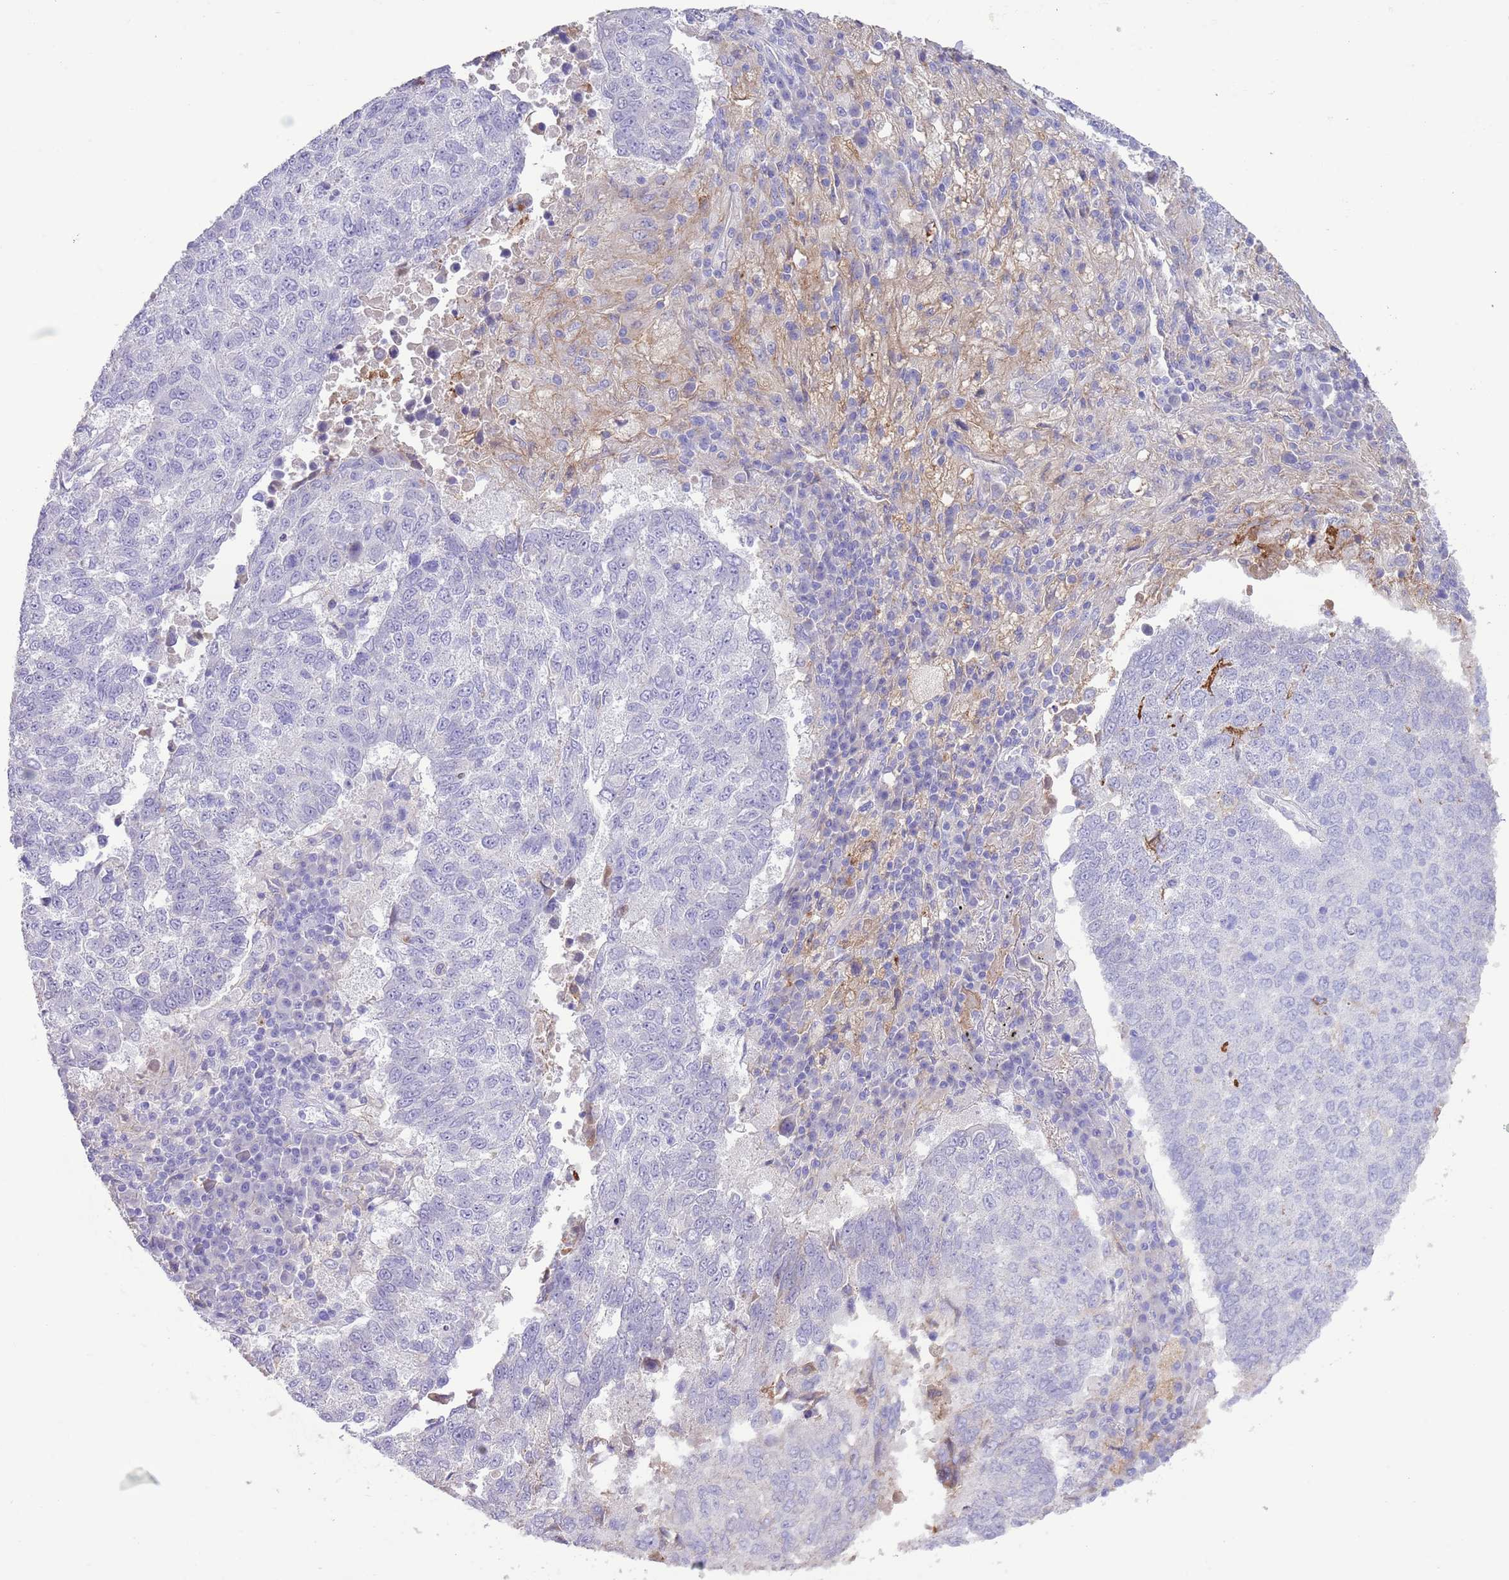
{"staining": {"intensity": "negative", "quantity": "none", "location": "none"}, "tissue": "lung cancer", "cell_type": "Tumor cells", "image_type": "cancer", "snomed": [{"axis": "morphology", "description": "Squamous cell carcinoma, NOS"}, {"axis": "topography", "description": "Lung"}], "caption": "IHC image of neoplastic tissue: human lung cancer (squamous cell carcinoma) stained with DAB (3,3'-diaminobenzidine) demonstrates no significant protein positivity in tumor cells.", "gene": "IGF1", "patient": {"sex": "male", "age": 73}}